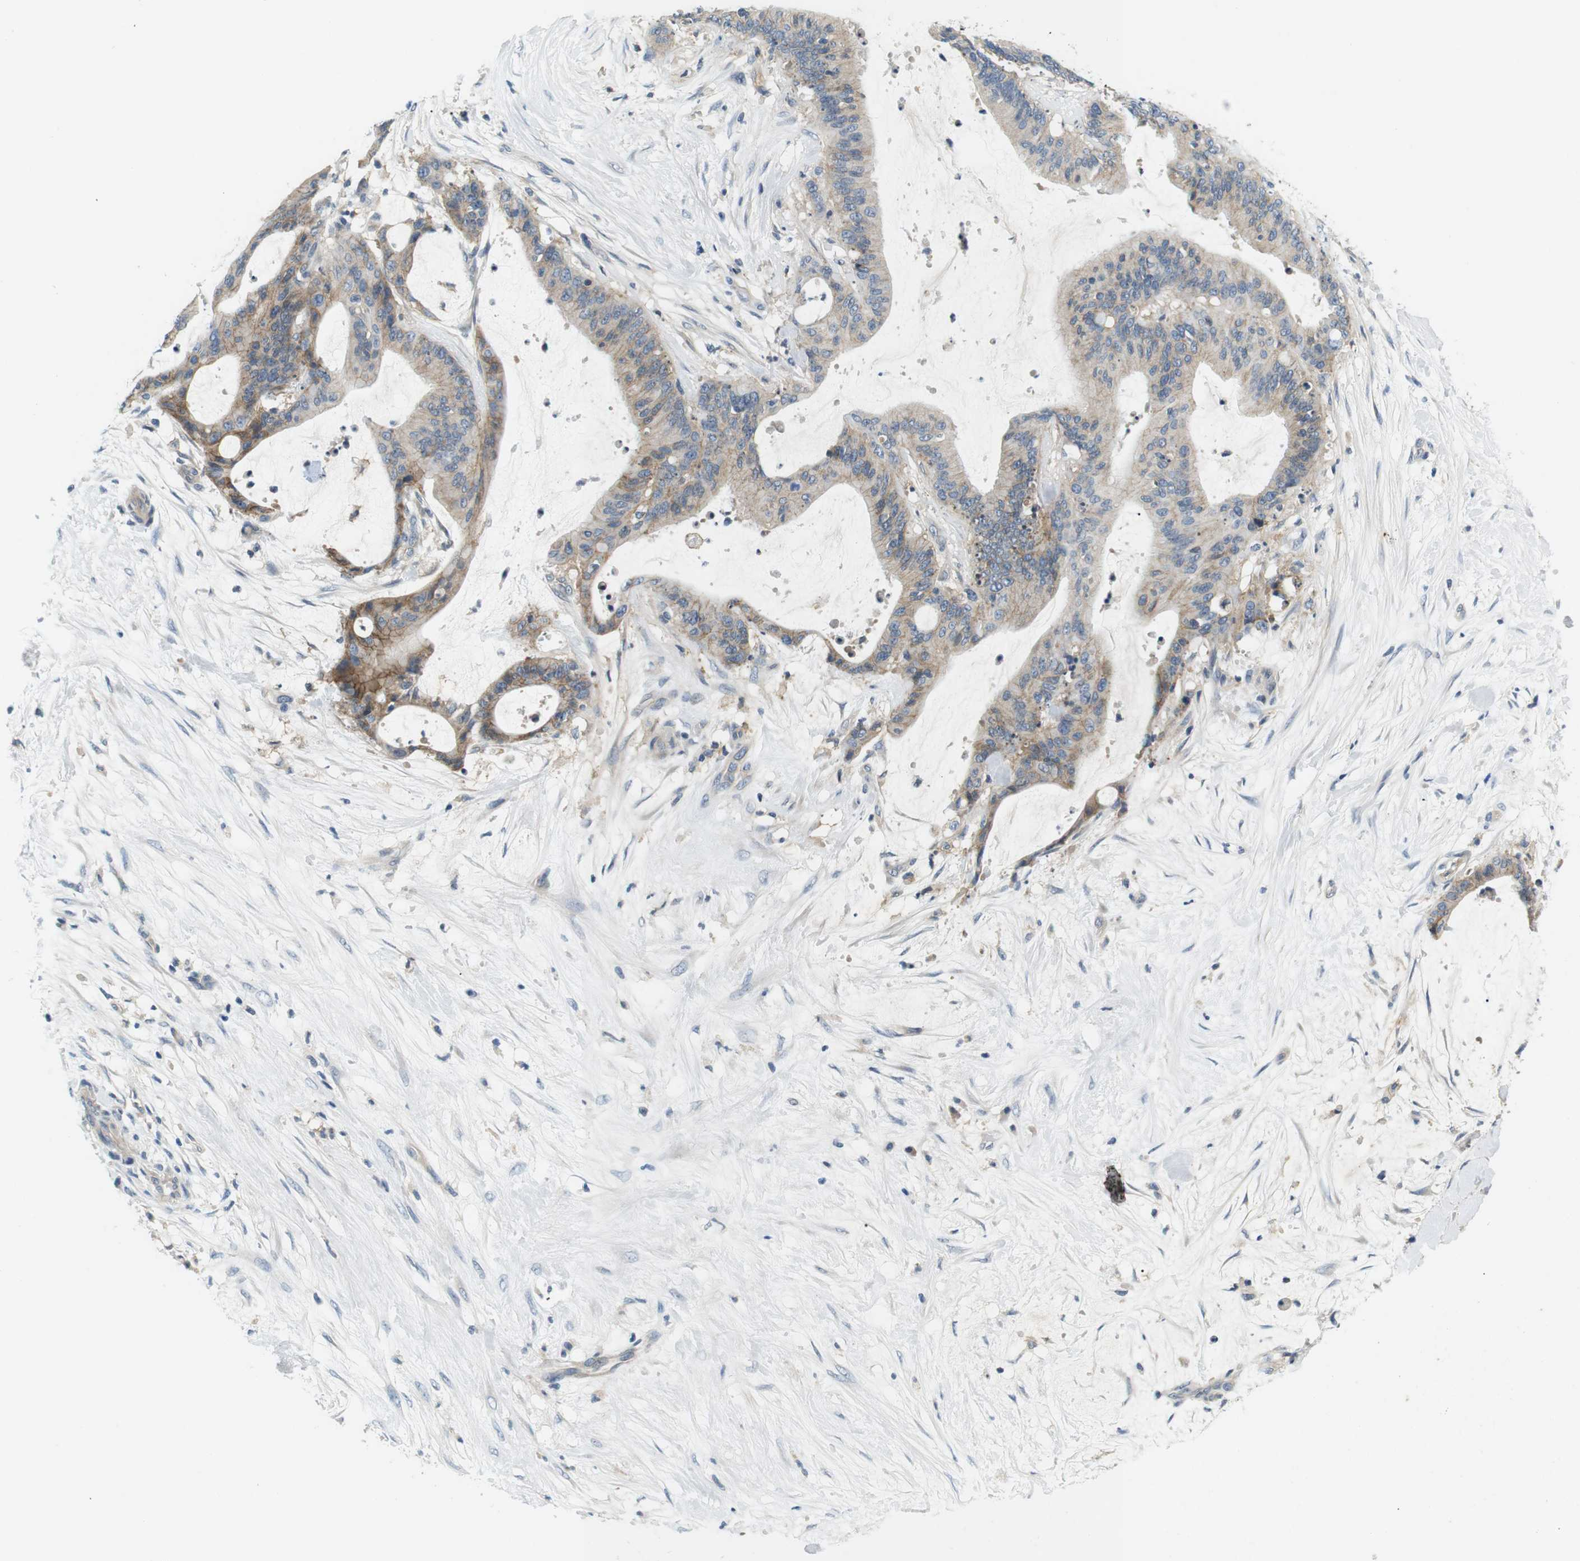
{"staining": {"intensity": "moderate", "quantity": "<25%", "location": "cytoplasmic/membranous"}, "tissue": "liver cancer", "cell_type": "Tumor cells", "image_type": "cancer", "snomed": [{"axis": "morphology", "description": "Cholangiocarcinoma"}, {"axis": "topography", "description": "Liver"}], "caption": "A micrograph showing moderate cytoplasmic/membranous expression in about <25% of tumor cells in liver cancer (cholangiocarcinoma), as visualized by brown immunohistochemical staining.", "gene": "SLC30A1", "patient": {"sex": "female", "age": 73}}